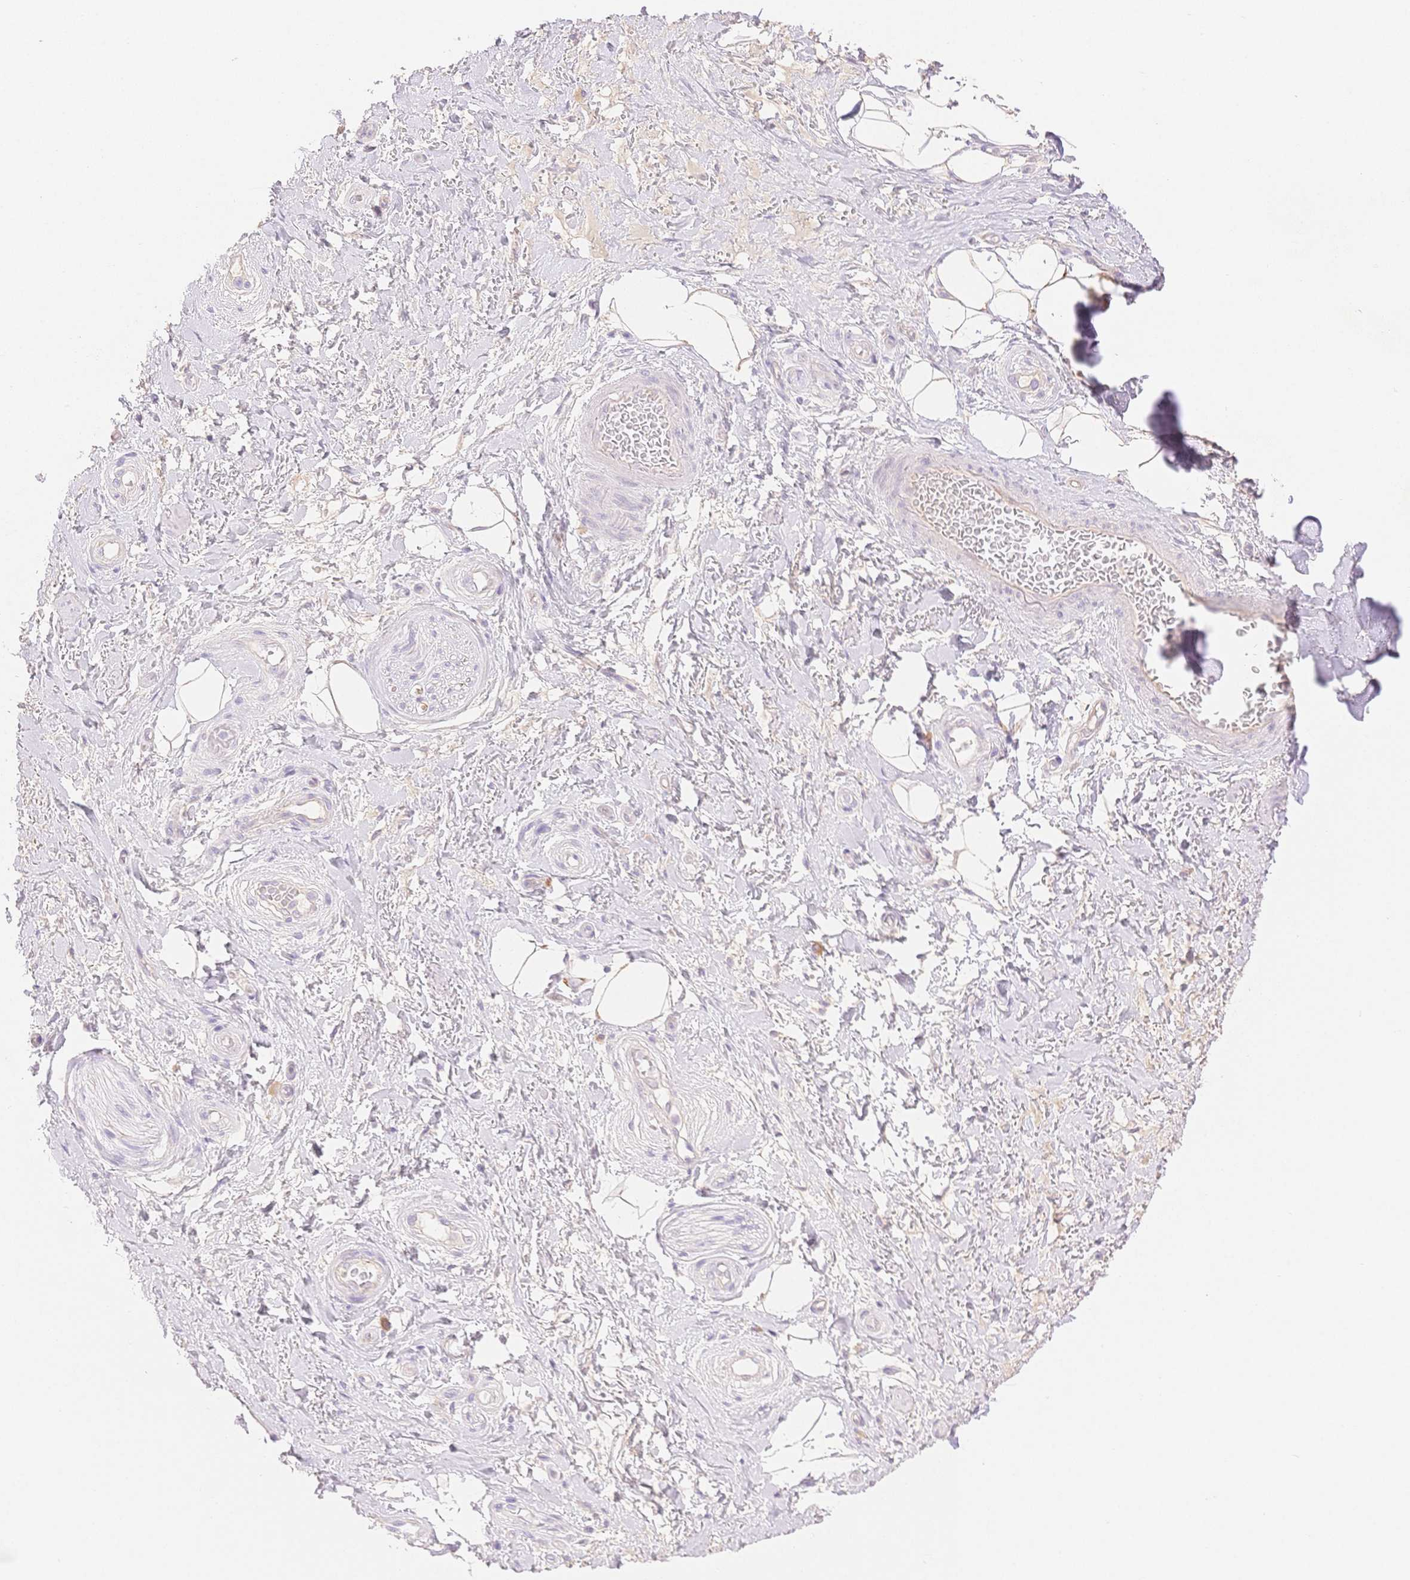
{"staining": {"intensity": "negative", "quantity": "none", "location": "none"}, "tissue": "adipose tissue", "cell_type": "Adipocytes", "image_type": "normal", "snomed": [{"axis": "morphology", "description": "Normal tissue, NOS"}, {"axis": "topography", "description": "Anal"}, {"axis": "topography", "description": "Peripheral nerve tissue"}], "caption": "This photomicrograph is of normal adipose tissue stained with immunohistochemistry (IHC) to label a protein in brown with the nuclei are counter-stained blue. There is no staining in adipocytes. The staining was performed using DAB (3,3'-diaminobenzidine) to visualize the protein expression in brown, while the nuclei were stained in blue with hematoxylin (Magnification: 20x).", "gene": "WDR54", "patient": {"sex": "male", "age": 53}}